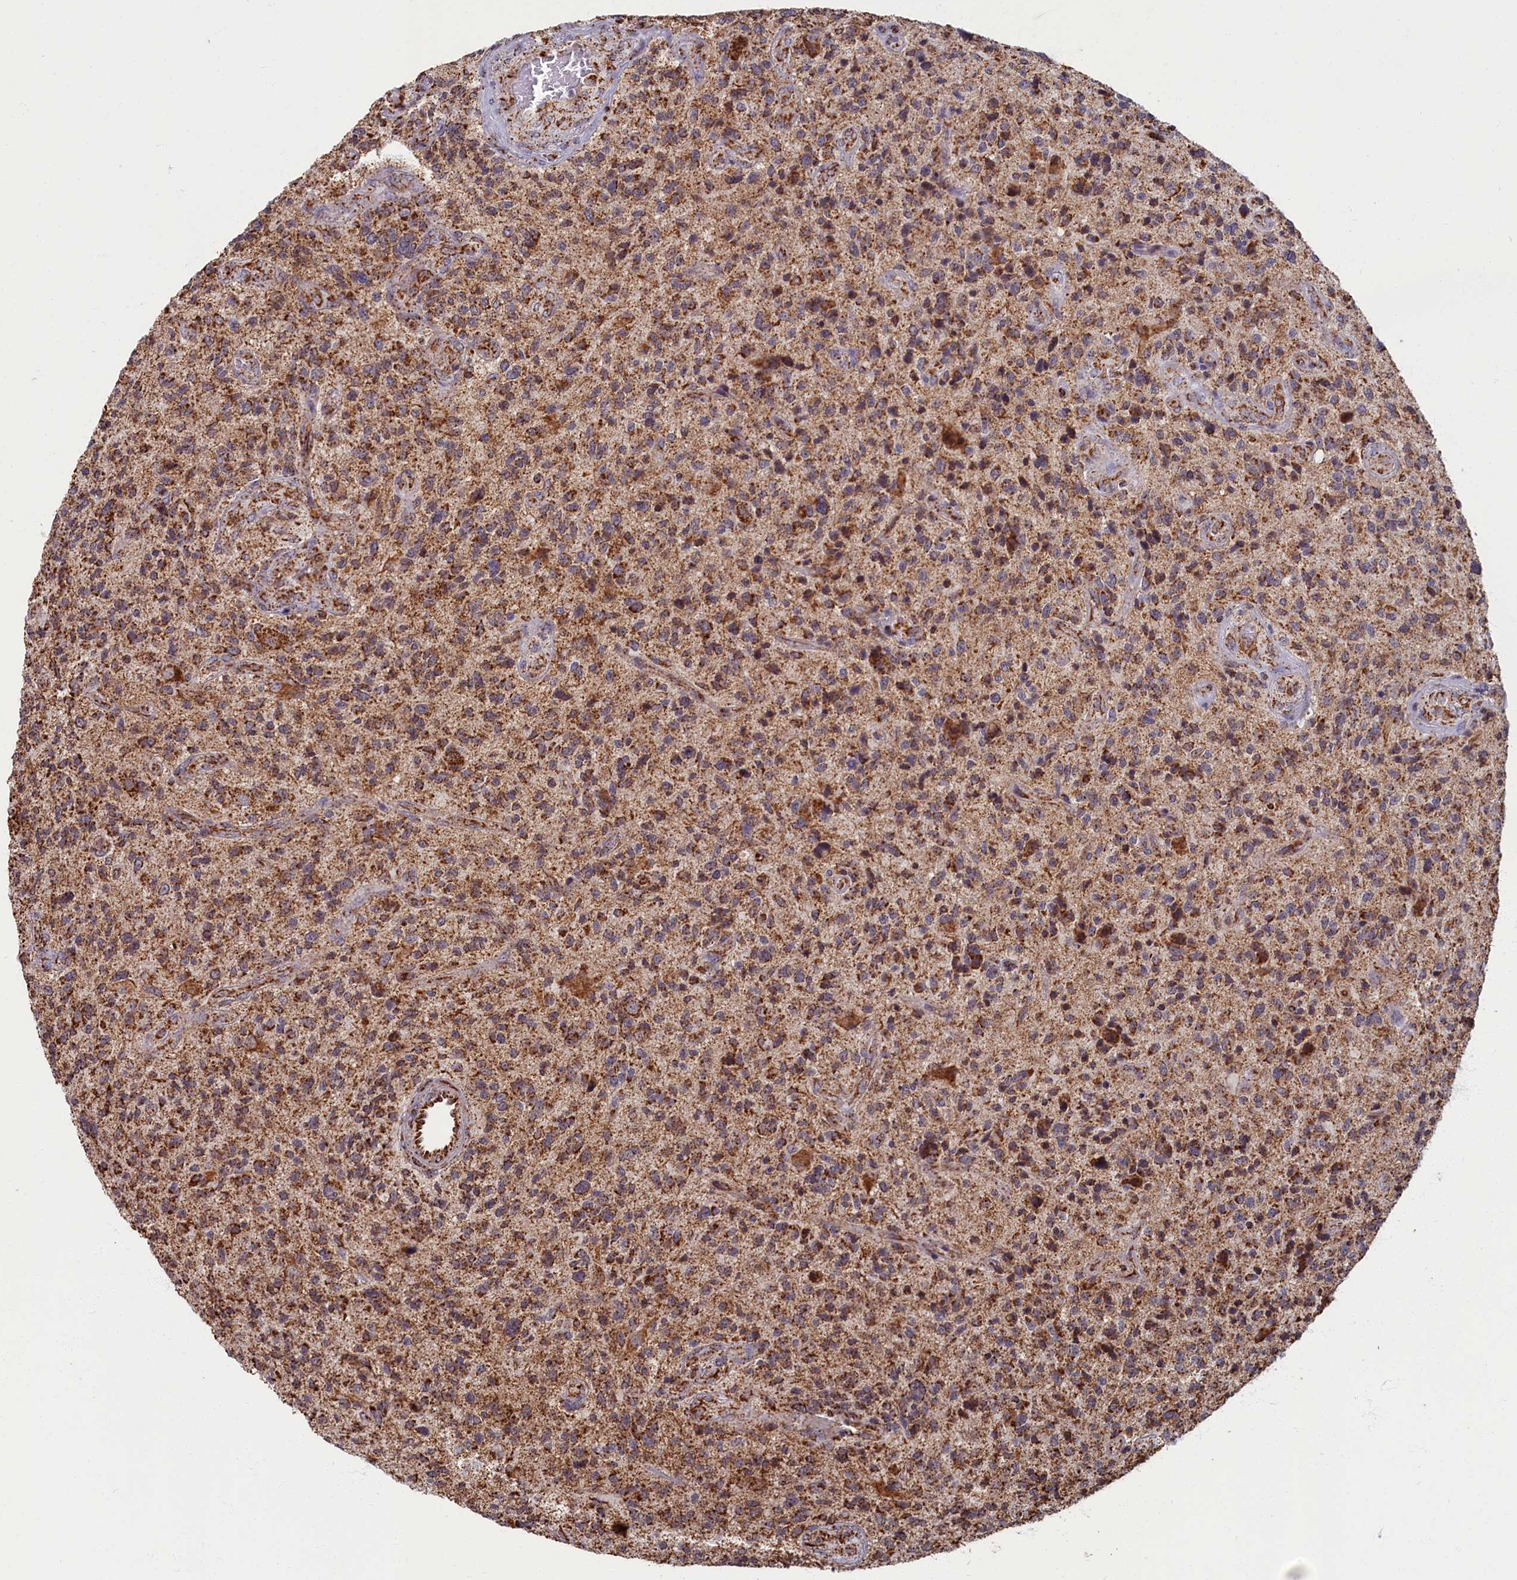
{"staining": {"intensity": "moderate", "quantity": ">75%", "location": "cytoplasmic/membranous"}, "tissue": "glioma", "cell_type": "Tumor cells", "image_type": "cancer", "snomed": [{"axis": "morphology", "description": "Glioma, malignant, High grade"}, {"axis": "topography", "description": "Brain"}], "caption": "Malignant glioma (high-grade) stained for a protein shows moderate cytoplasmic/membranous positivity in tumor cells.", "gene": "SPR", "patient": {"sex": "male", "age": 47}}